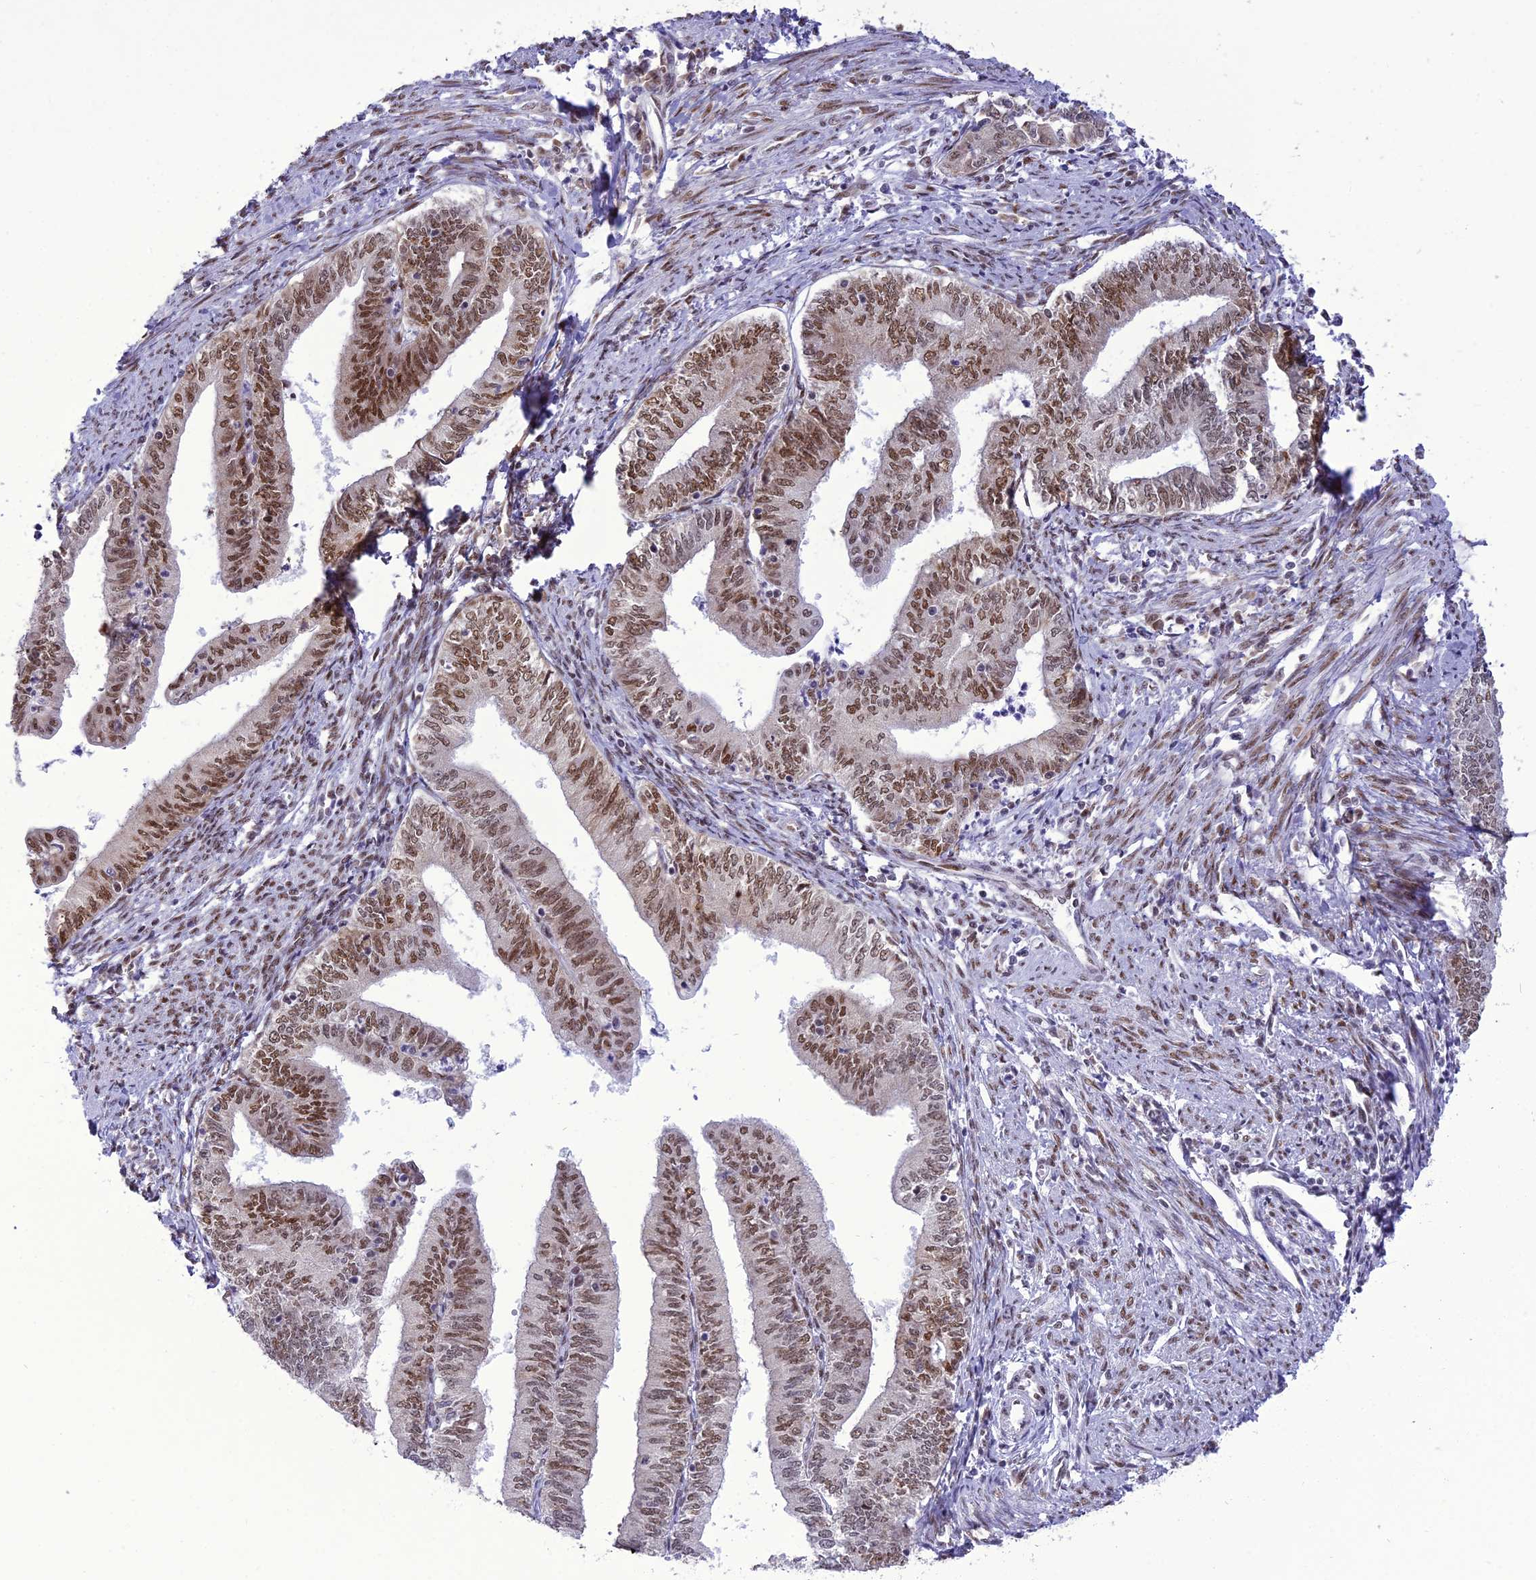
{"staining": {"intensity": "moderate", "quantity": ">75%", "location": "nuclear"}, "tissue": "endometrial cancer", "cell_type": "Tumor cells", "image_type": "cancer", "snomed": [{"axis": "morphology", "description": "Adenocarcinoma, NOS"}, {"axis": "topography", "description": "Endometrium"}], "caption": "Protein expression analysis of human endometrial adenocarcinoma reveals moderate nuclear positivity in approximately >75% of tumor cells.", "gene": "DDX1", "patient": {"sex": "female", "age": 66}}